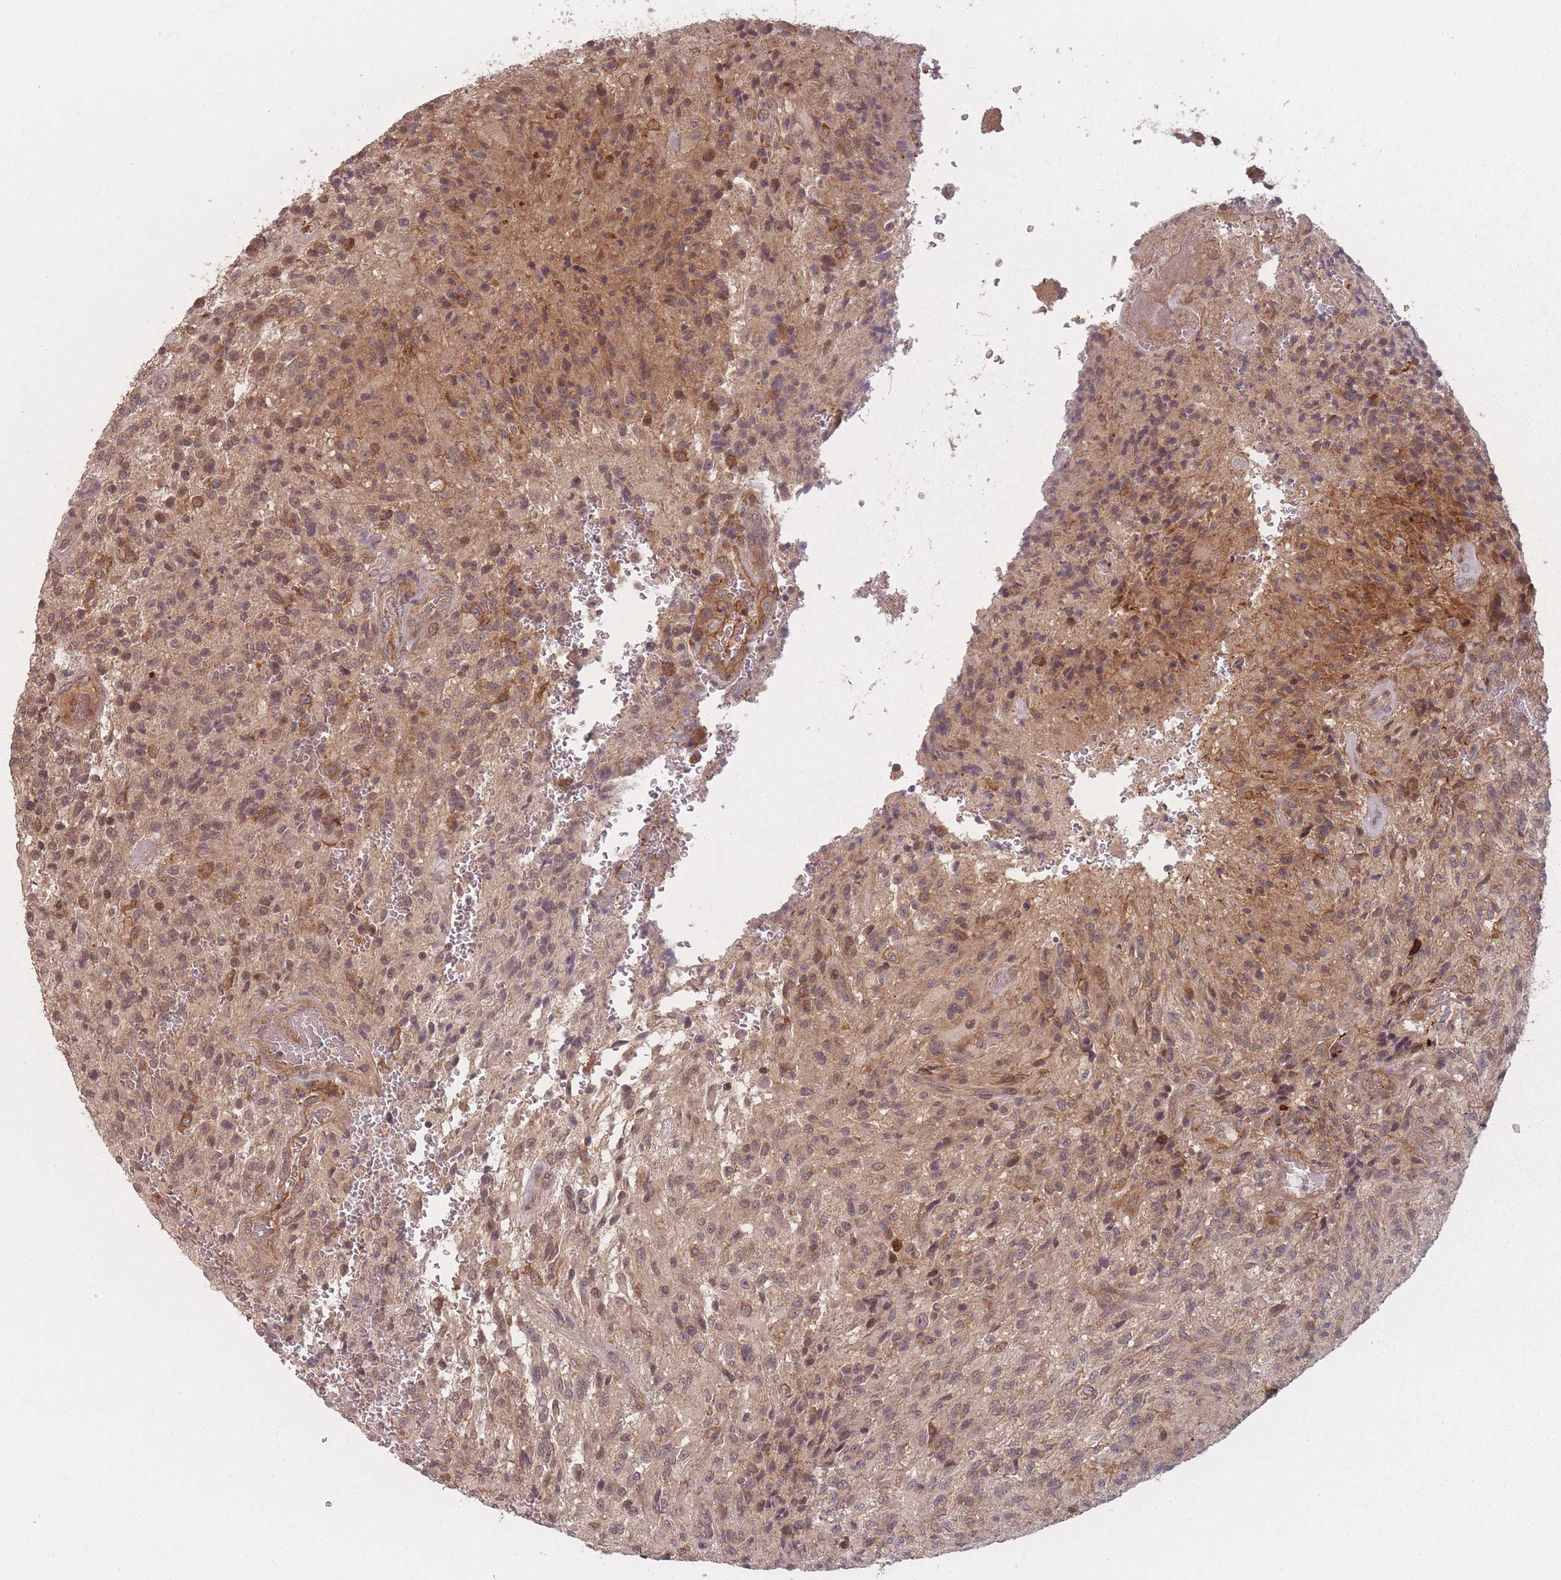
{"staining": {"intensity": "moderate", "quantity": "25%-75%", "location": "cytoplasmic/membranous"}, "tissue": "glioma", "cell_type": "Tumor cells", "image_type": "cancer", "snomed": [{"axis": "morphology", "description": "Normal tissue, NOS"}, {"axis": "morphology", "description": "Glioma, malignant, High grade"}, {"axis": "topography", "description": "Cerebral cortex"}], "caption": "High-power microscopy captured an immunohistochemistry (IHC) photomicrograph of glioma, revealing moderate cytoplasmic/membranous positivity in about 25%-75% of tumor cells.", "gene": "HAGH", "patient": {"sex": "male", "age": 56}}